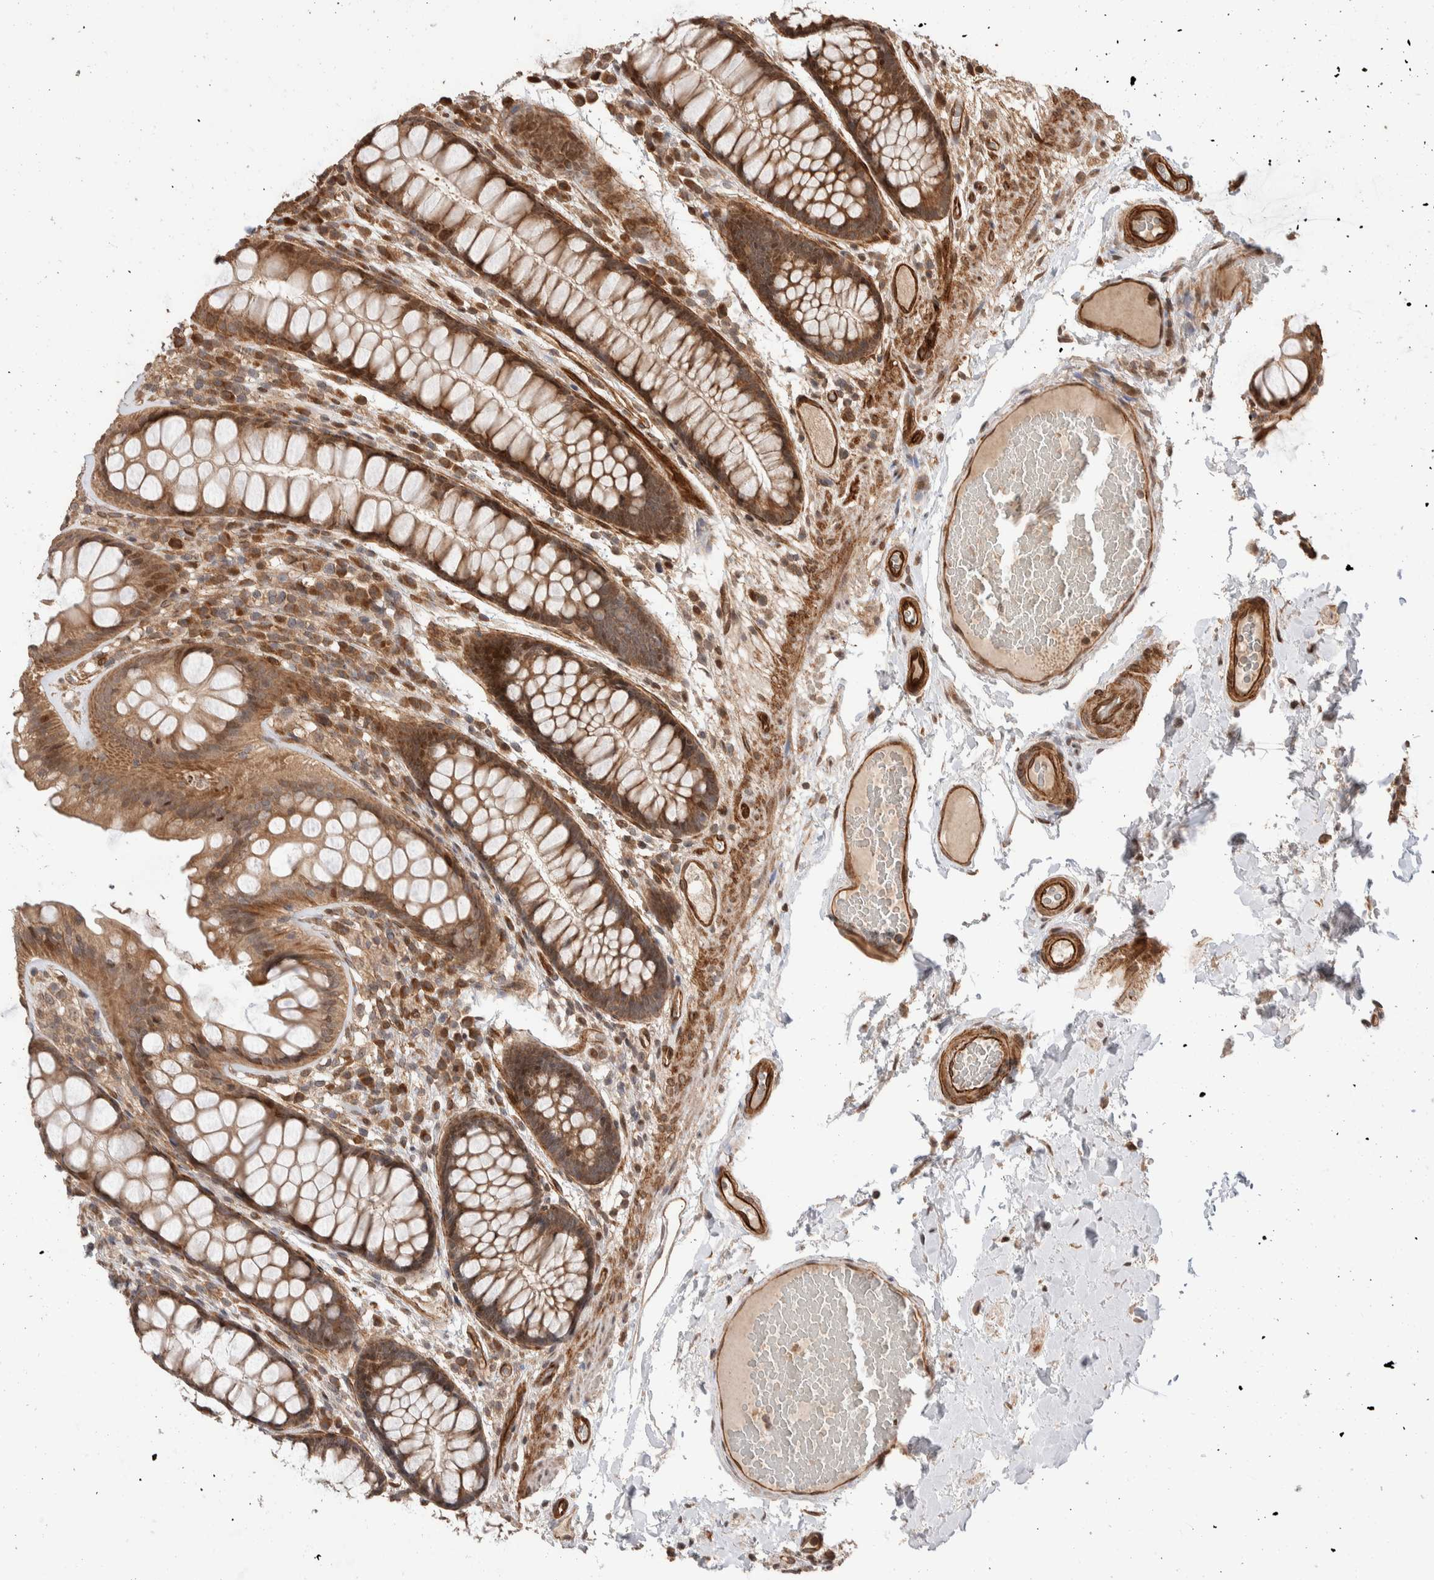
{"staining": {"intensity": "strong", "quantity": ">75%", "location": "cytoplasmic/membranous"}, "tissue": "colon", "cell_type": "Endothelial cells", "image_type": "normal", "snomed": [{"axis": "morphology", "description": "Normal tissue, NOS"}, {"axis": "topography", "description": "Colon"}], "caption": "An IHC micrograph of benign tissue is shown. Protein staining in brown shows strong cytoplasmic/membranous positivity in colon within endothelial cells.", "gene": "ERC1", "patient": {"sex": "female", "age": 56}}